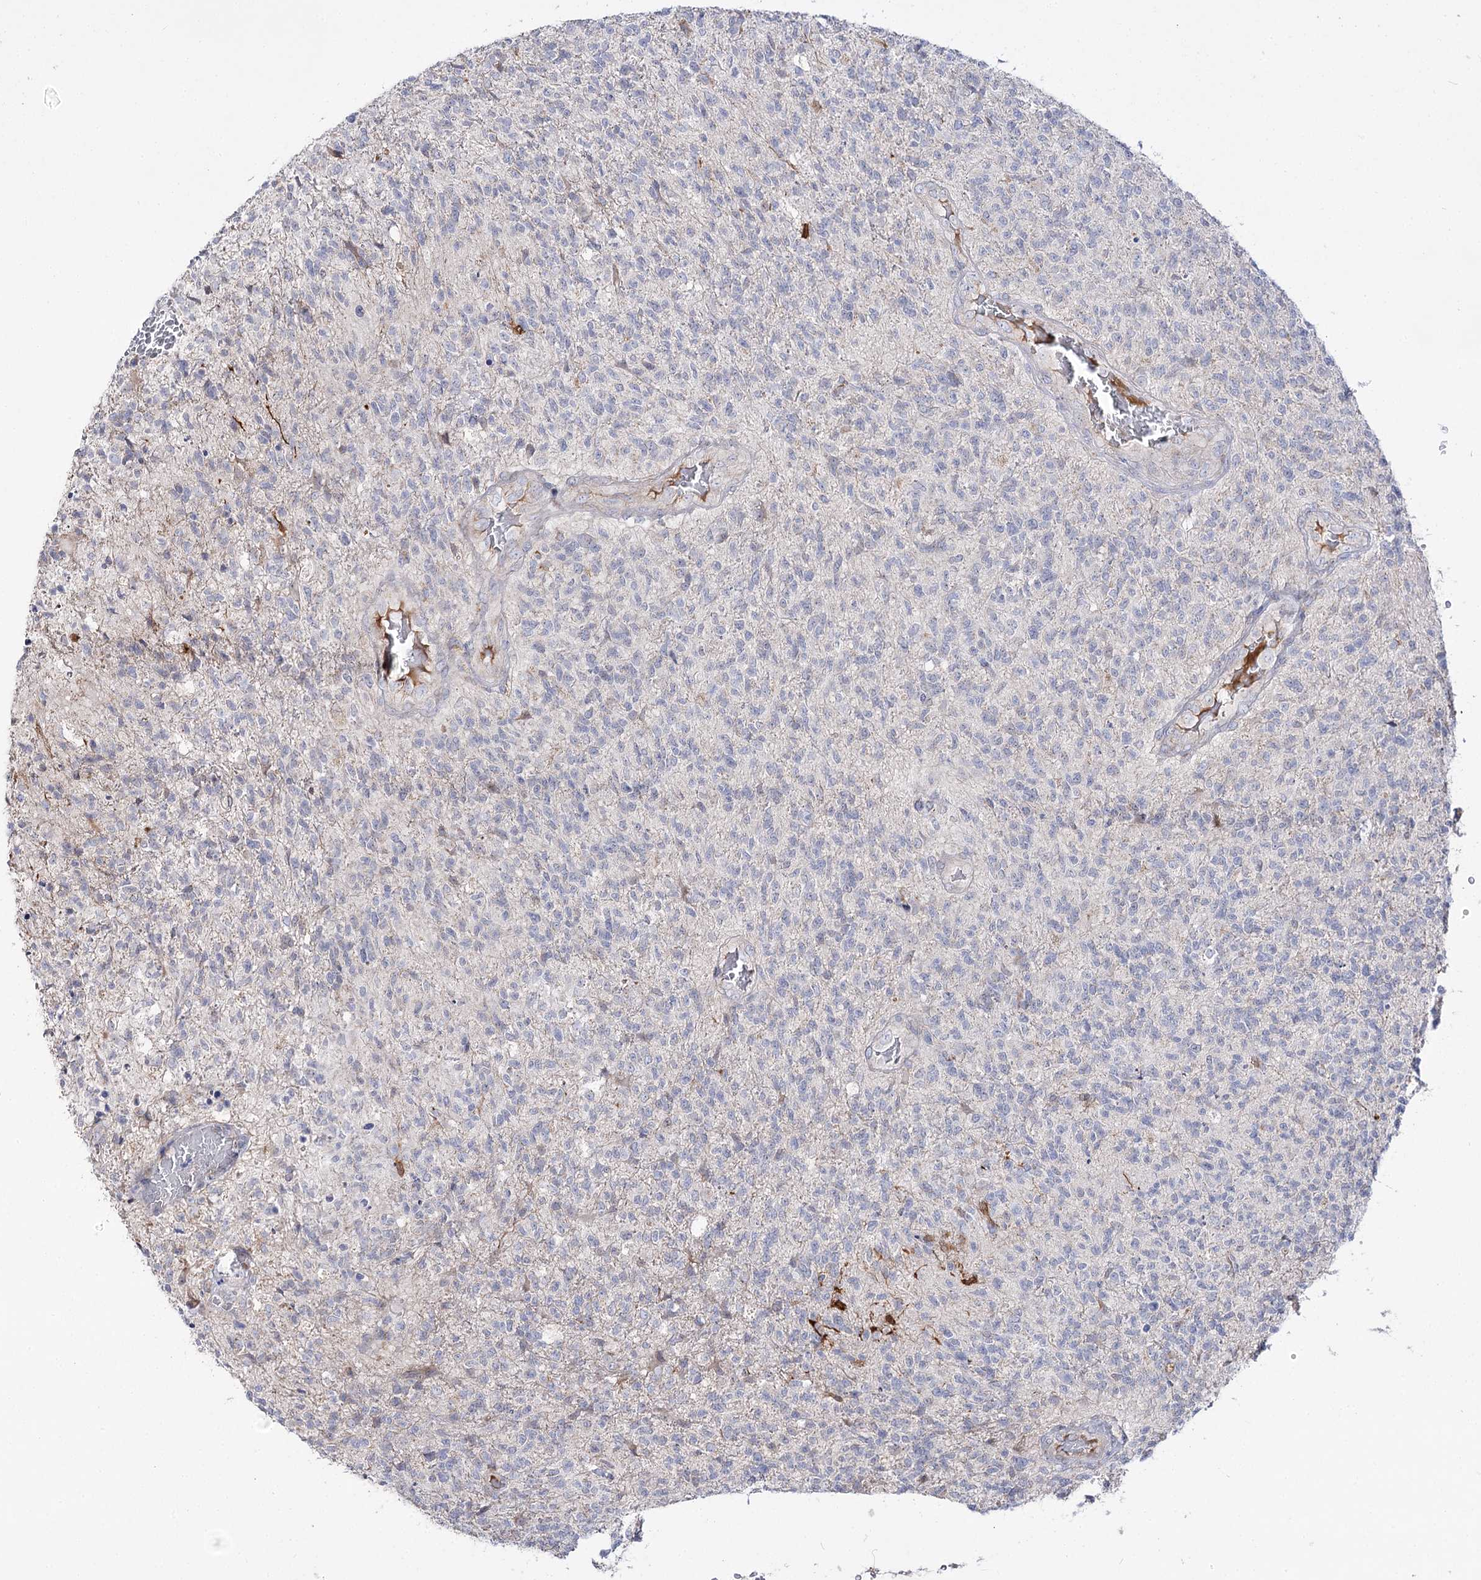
{"staining": {"intensity": "negative", "quantity": "none", "location": "none"}, "tissue": "glioma", "cell_type": "Tumor cells", "image_type": "cancer", "snomed": [{"axis": "morphology", "description": "Glioma, malignant, High grade"}, {"axis": "topography", "description": "Brain"}], "caption": "This is an immunohistochemistry (IHC) micrograph of human malignant glioma (high-grade). There is no positivity in tumor cells.", "gene": "C11orf80", "patient": {"sex": "male", "age": 56}}